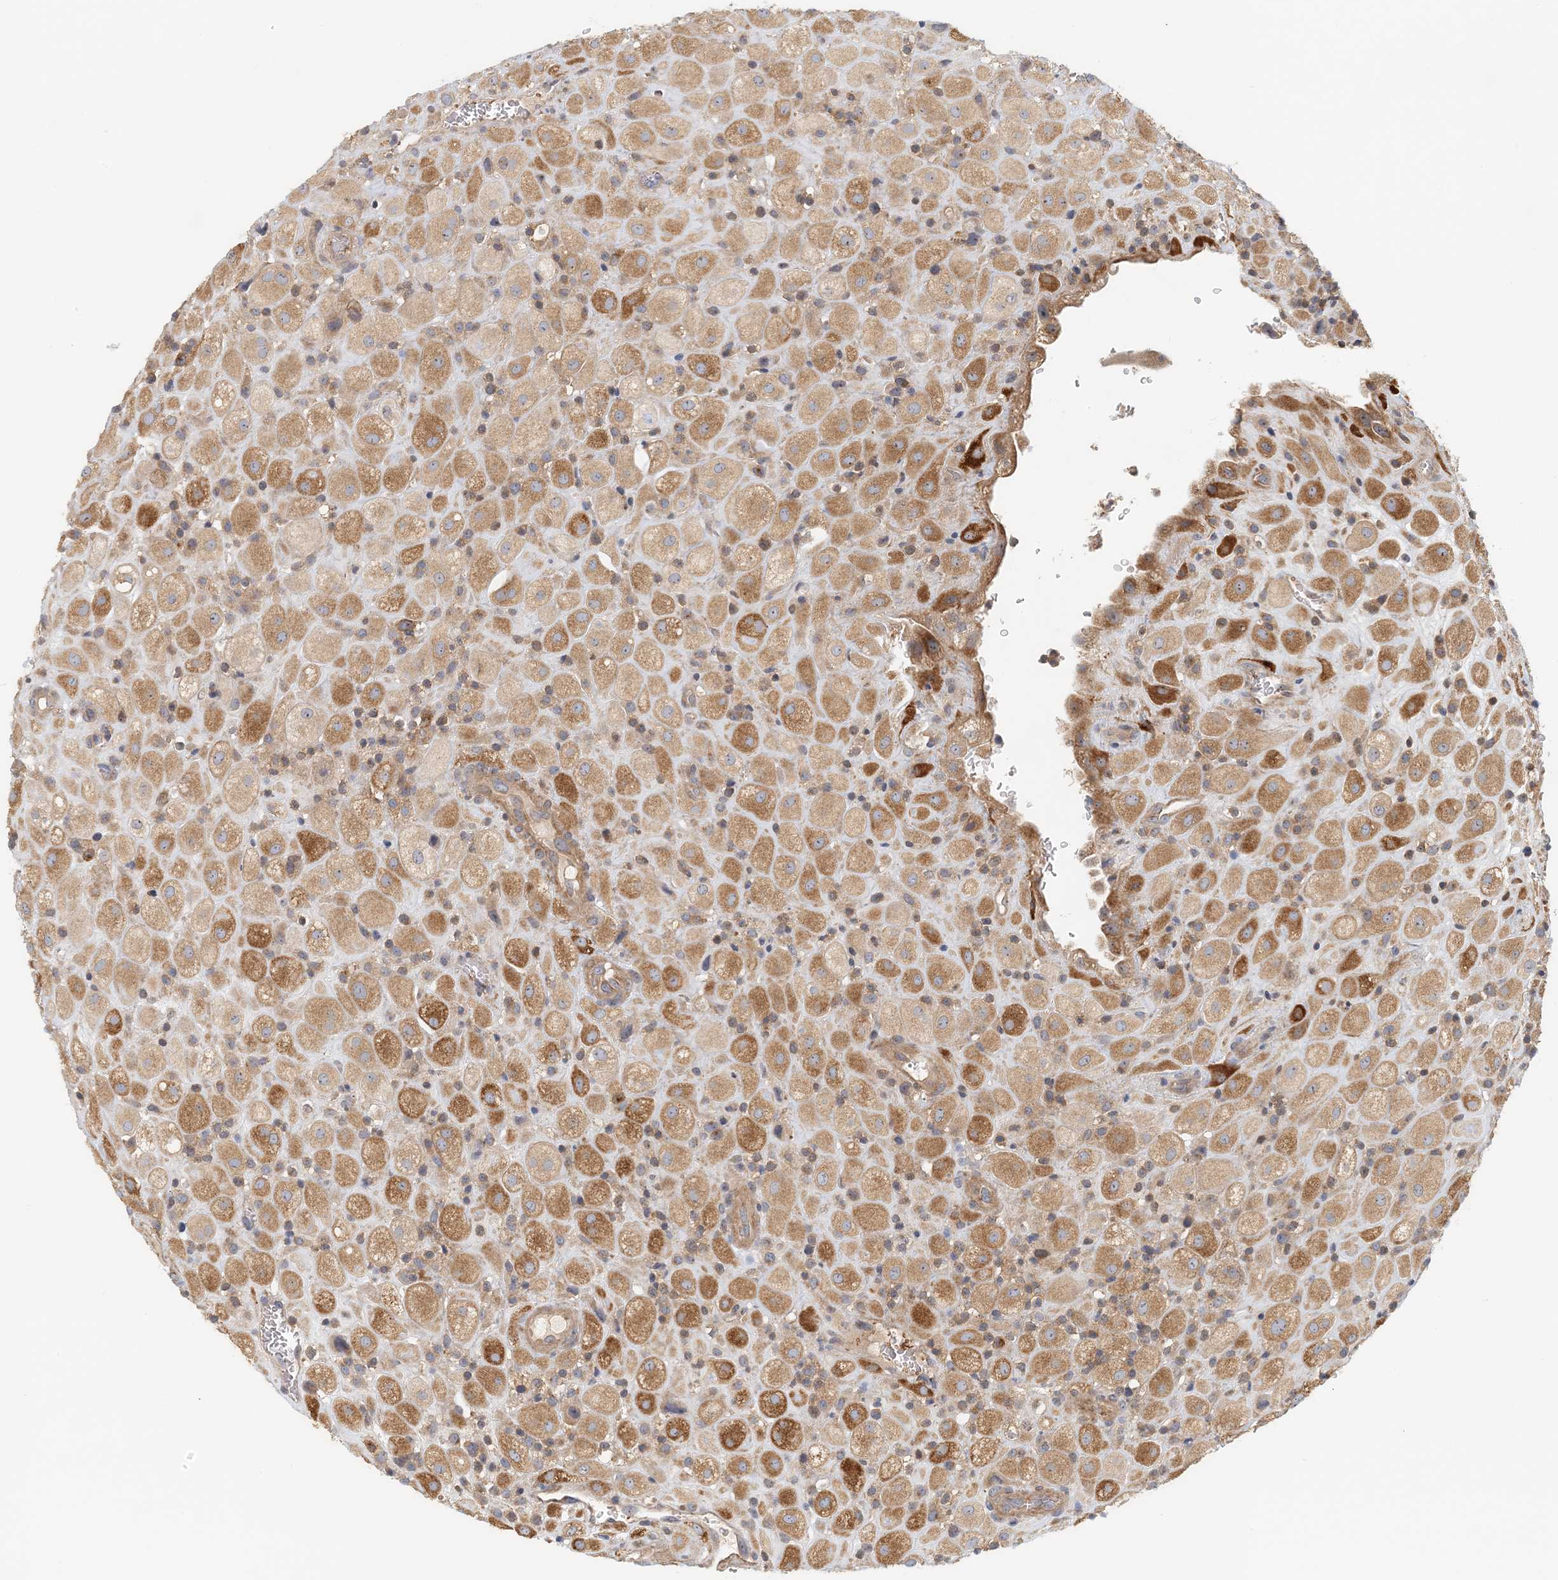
{"staining": {"intensity": "moderate", "quantity": ">75%", "location": "cytoplasmic/membranous"}, "tissue": "placenta", "cell_type": "Decidual cells", "image_type": "normal", "snomed": [{"axis": "morphology", "description": "Normal tissue, NOS"}, {"axis": "topography", "description": "Placenta"}], "caption": "Moderate cytoplasmic/membranous expression for a protein is seen in about >75% of decidual cells of normal placenta using immunohistochemistry (IHC).", "gene": "COLEC11", "patient": {"sex": "female", "age": 35}}